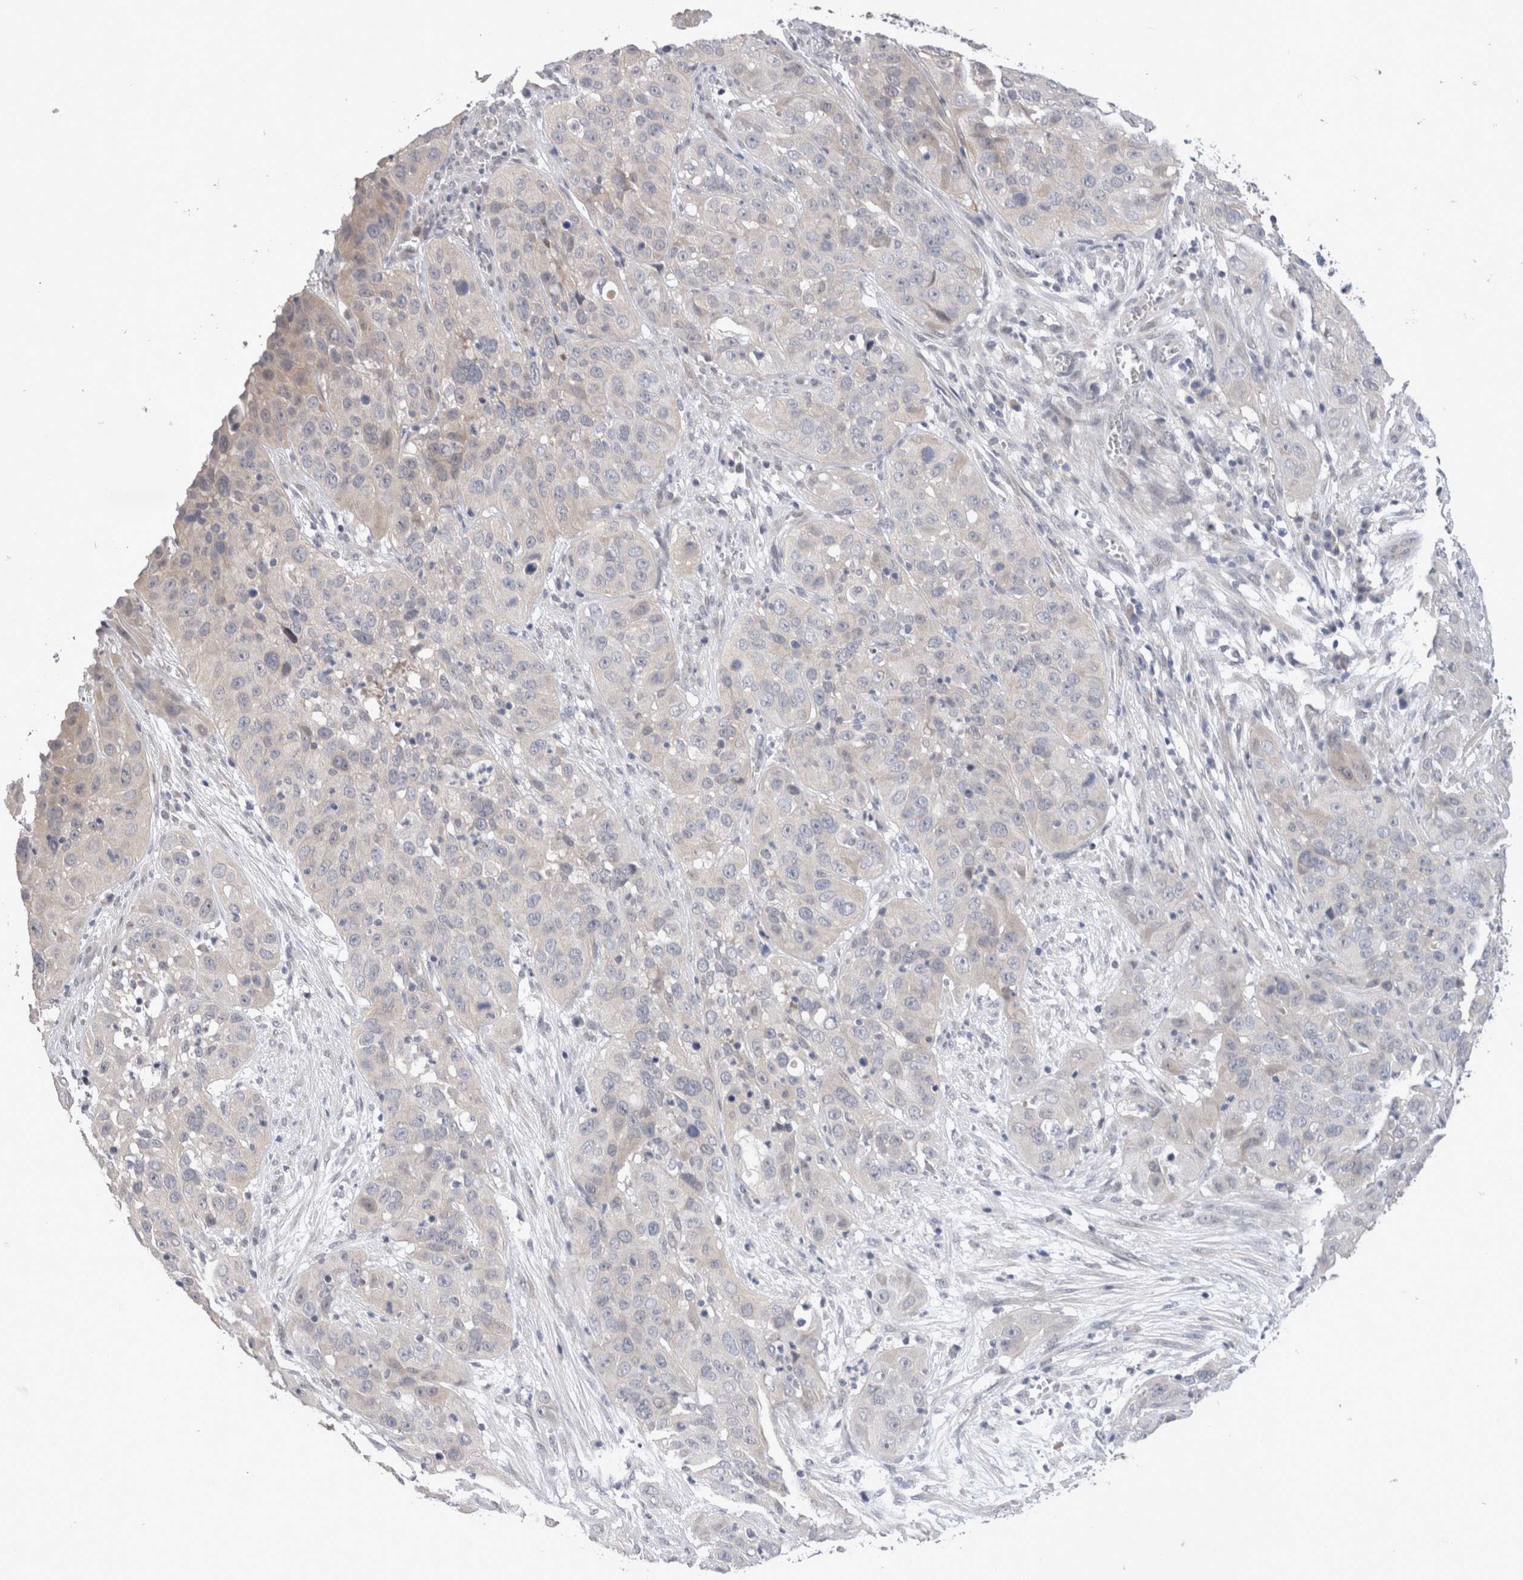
{"staining": {"intensity": "negative", "quantity": "none", "location": "none"}, "tissue": "cervical cancer", "cell_type": "Tumor cells", "image_type": "cancer", "snomed": [{"axis": "morphology", "description": "Squamous cell carcinoma, NOS"}, {"axis": "topography", "description": "Cervix"}], "caption": "This is an immunohistochemistry histopathology image of human cervical cancer (squamous cell carcinoma). There is no positivity in tumor cells.", "gene": "CRYBG1", "patient": {"sex": "female", "age": 32}}